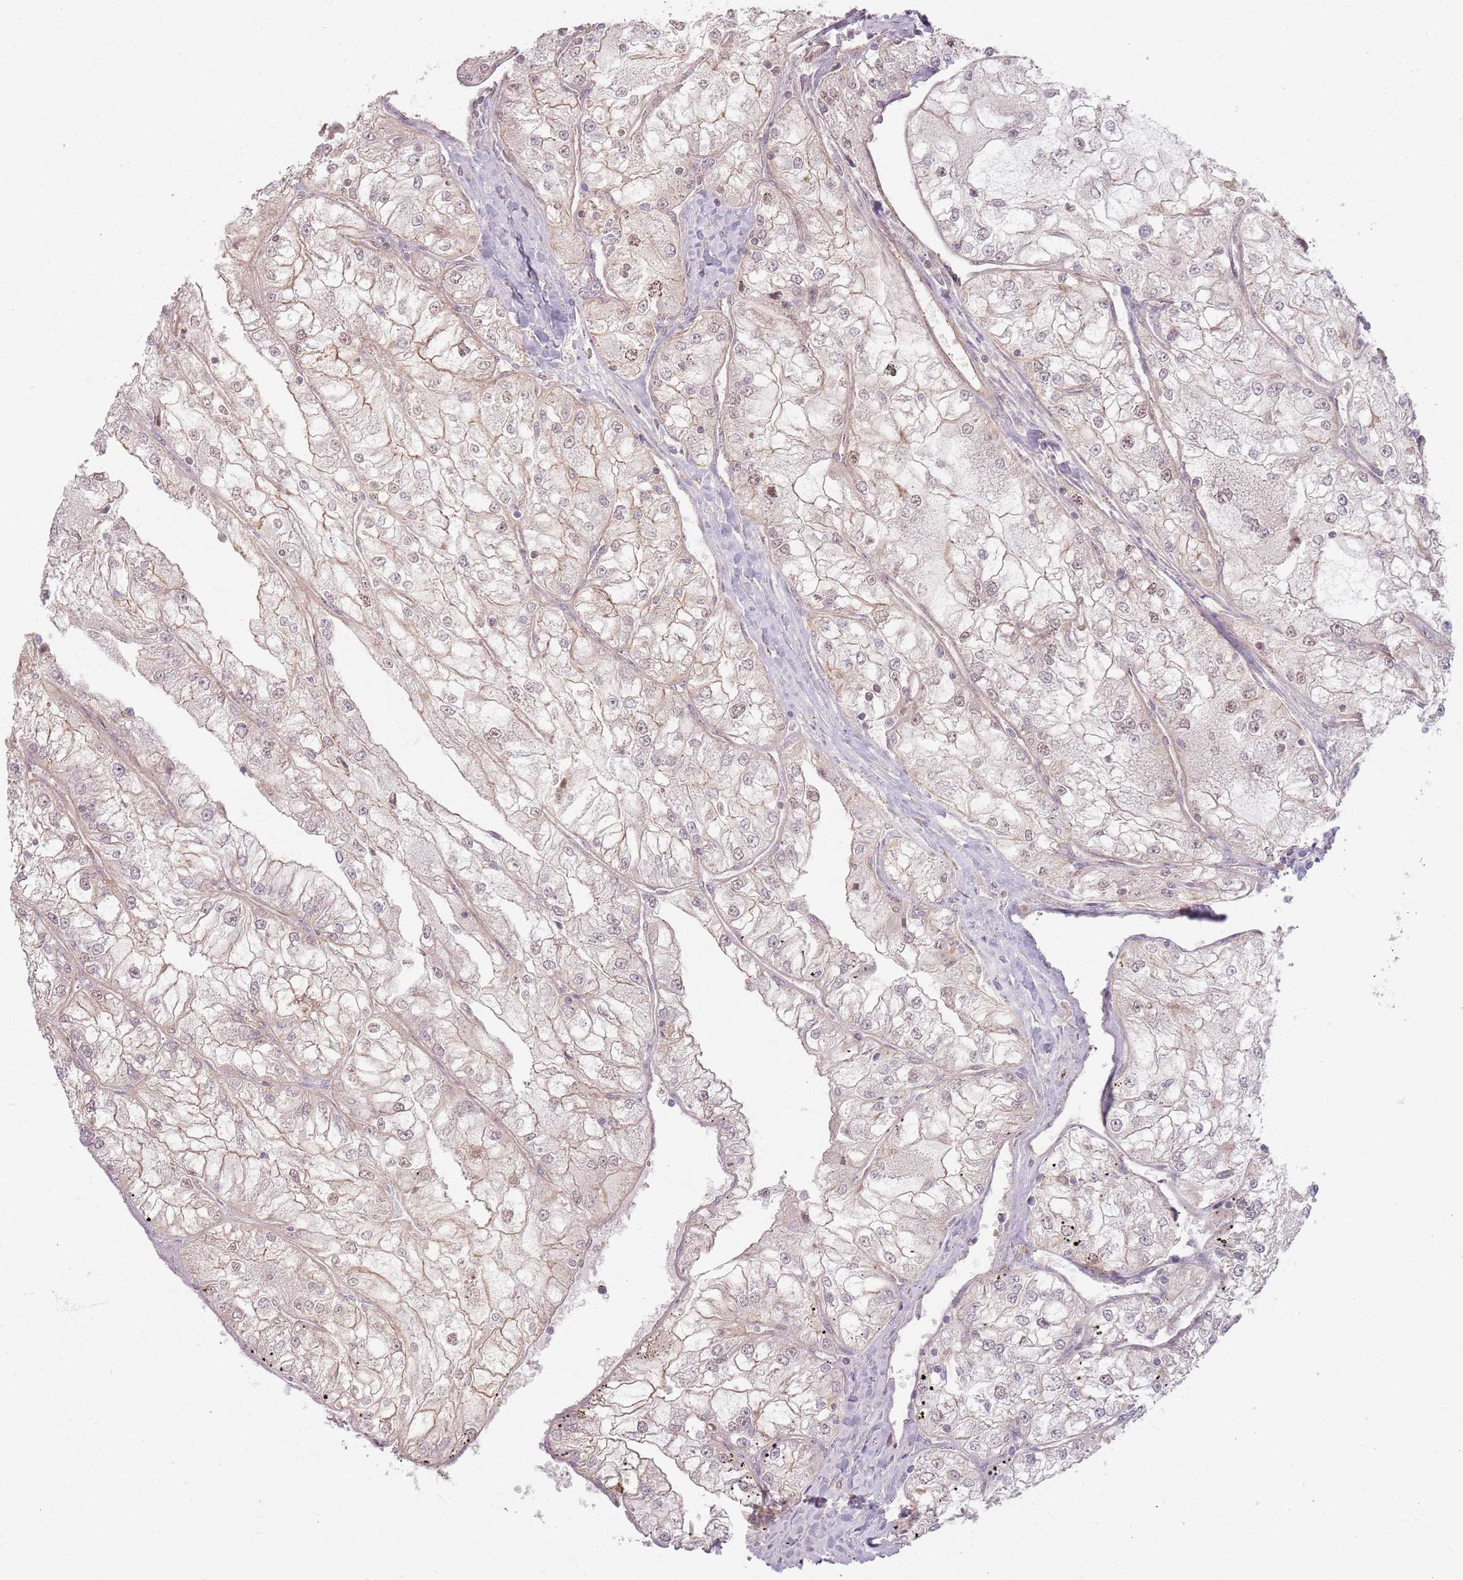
{"staining": {"intensity": "weak", "quantity": "25%-75%", "location": "cytoplasmic/membranous"}, "tissue": "renal cancer", "cell_type": "Tumor cells", "image_type": "cancer", "snomed": [{"axis": "morphology", "description": "Adenocarcinoma, NOS"}, {"axis": "topography", "description": "Kidney"}], "caption": "Protein expression analysis of renal cancer reveals weak cytoplasmic/membranous expression in about 25%-75% of tumor cells.", "gene": "KCNA5", "patient": {"sex": "female", "age": 72}}